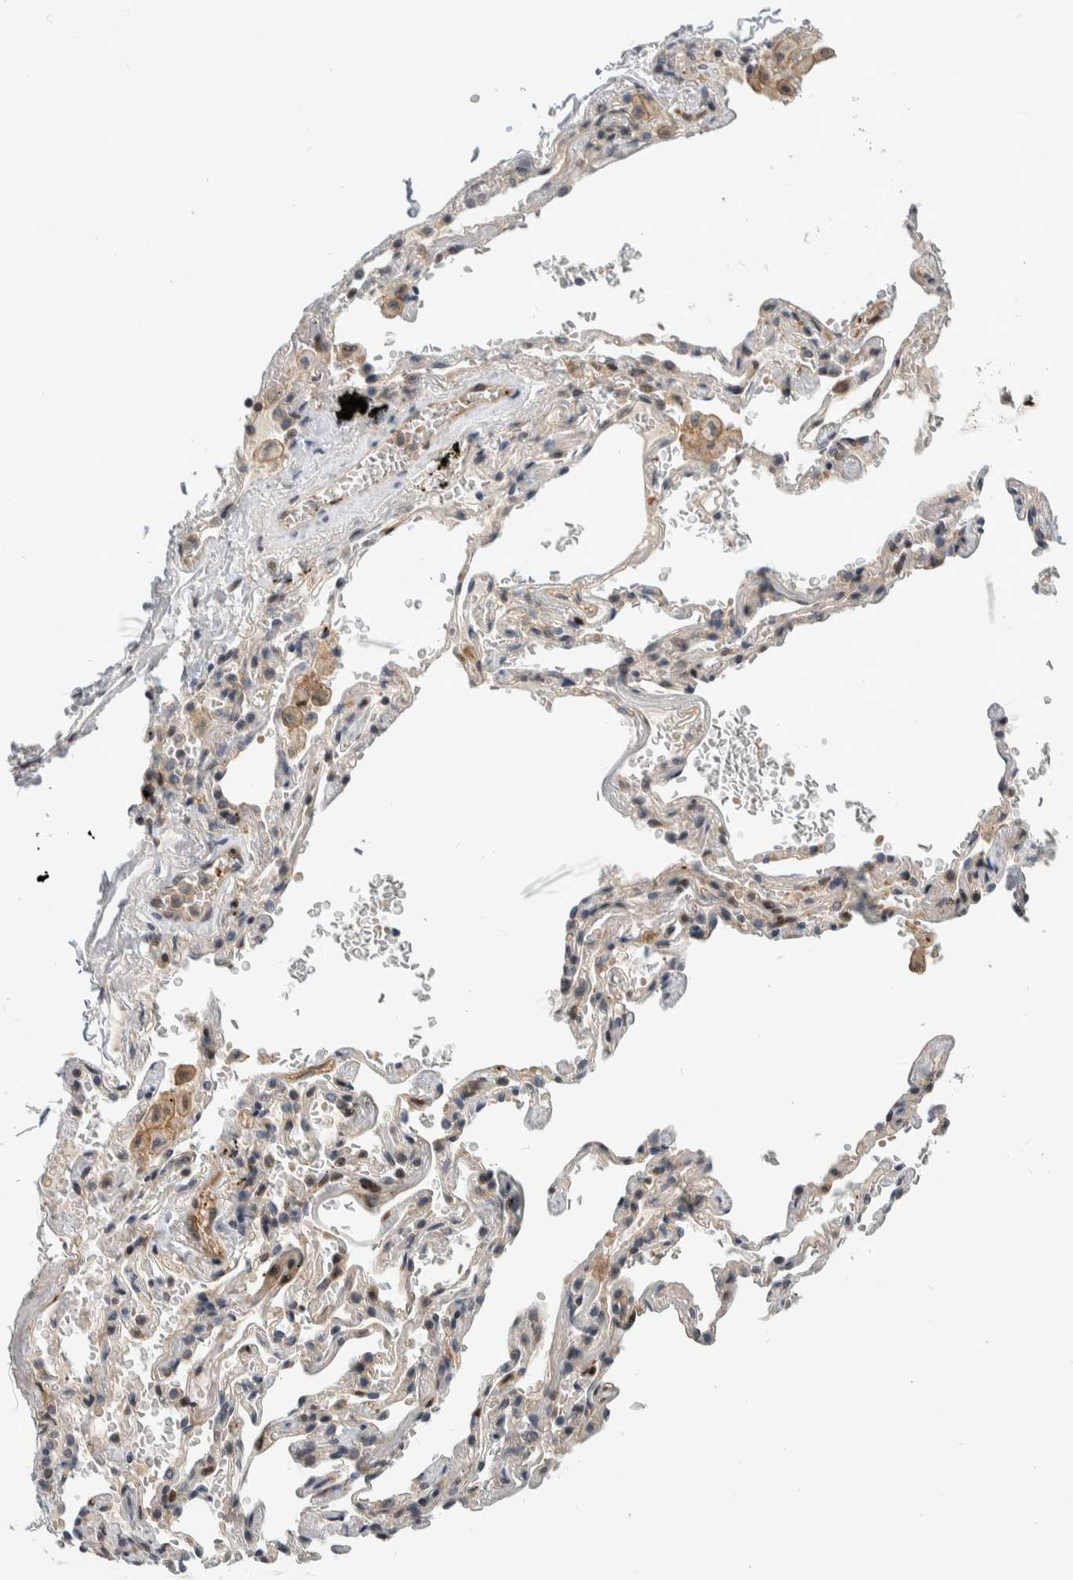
{"staining": {"intensity": "negative", "quantity": "none", "location": "none"}, "tissue": "adipose tissue", "cell_type": "Adipocytes", "image_type": "normal", "snomed": [{"axis": "morphology", "description": "Normal tissue, NOS"}, {"axis": "topography", "description": "Cartilage tissue"}, {"axis": "topography", "description": "Lung"}], "caption": "High power microscopy histopathology image of an immunohistochemistry image of normal adipose tissue, revealing no significant positivity in adipocytes.", "gene": "MSL1", "patient": {"sex": "female", "age": 77}}